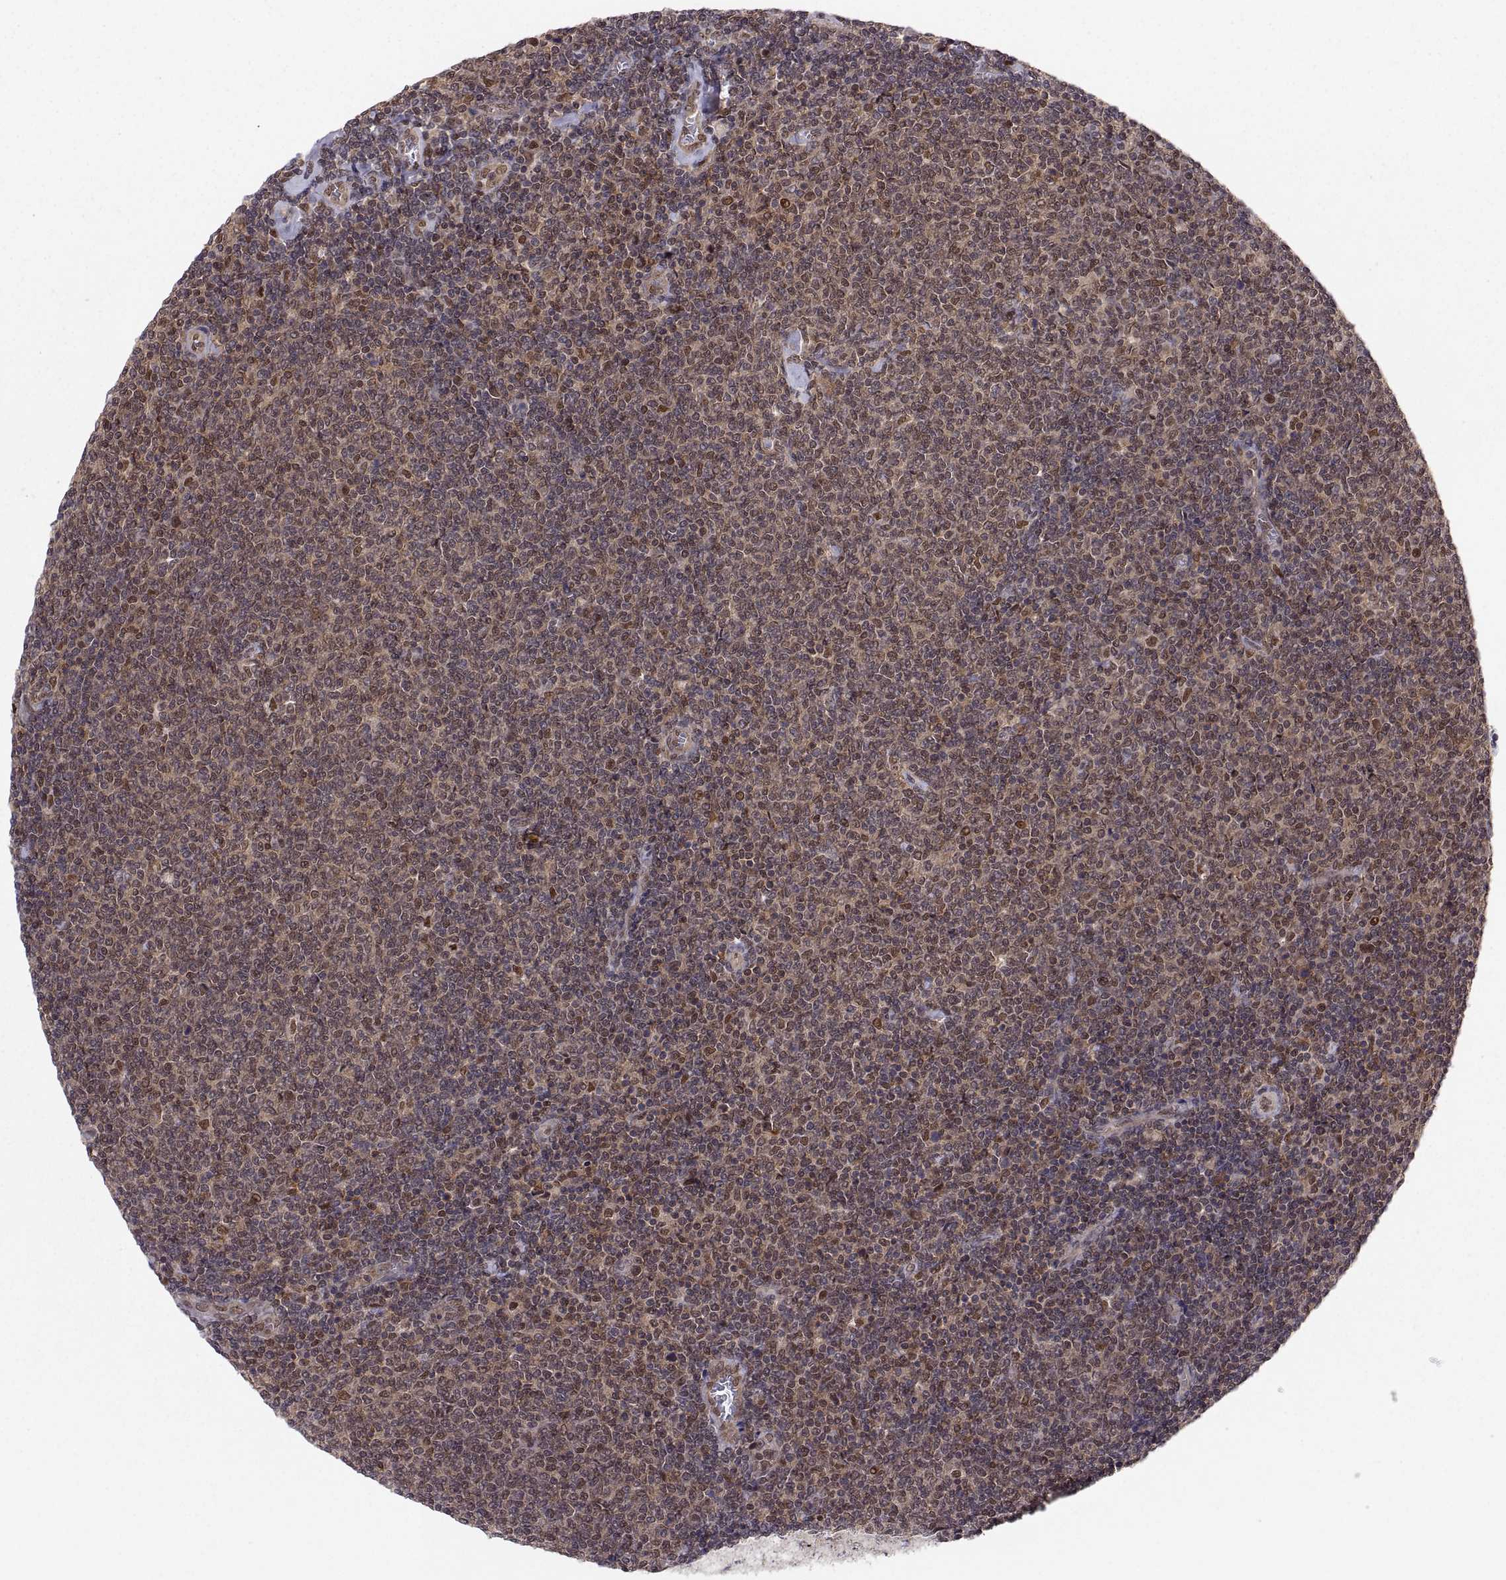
{"staining": {"intensity": "moderate", "quantity": ">75%", "location": "cytoplasmic/membranous,nuclear"}, "tissue": "lymphoma", "cell_type": "Tumor cells", "image_type": "cancer", "snomed": [{"axis": "morphology", "description": "Malignant lymphoma, non-Hodgkin's type, Low grade"}, {"axis": "topography", "description": "Lymph node"}], "caption": "There is medium levels of moderate cytoplasmic/membranous and nuclear positivity in tumor cells of low-grade malignant lymphoma, non-Hodgkin's type, as demonstrated by immunohistochemical staining (brown color).", "gene": "PSMC2", "patient": {"sex": "male", "age": 52}}